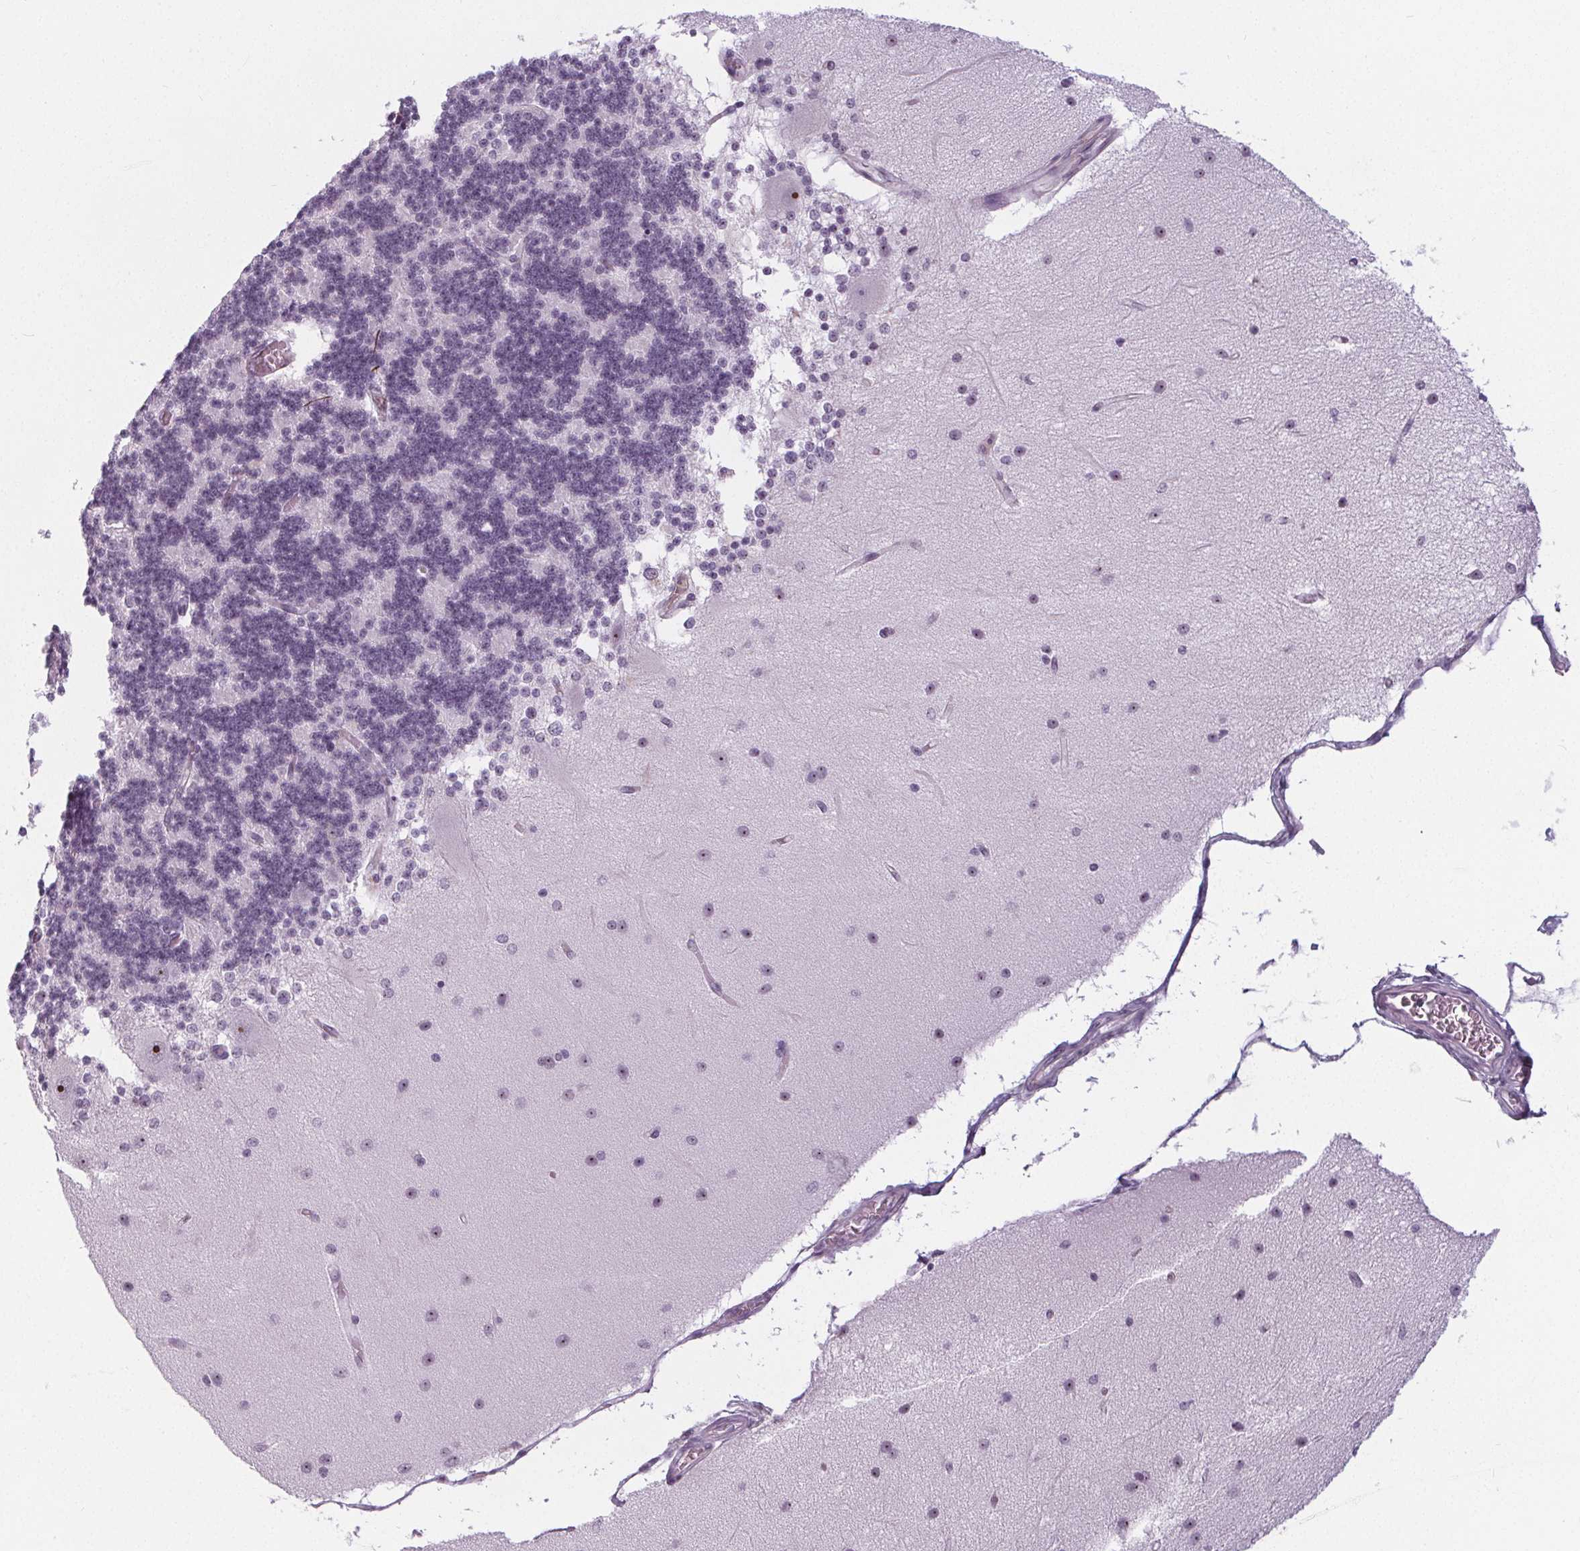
{"staining": {"intensity": "negative", "quantity": "none", "location": "none"}, "tissue": "cerebellum", "cell_type": "Cells in granular layer", "image_type": "normal", "snomed": [{"axis": "morphology", "description": "Normal tissue, NOS"}, {"axis": "topography", "description": "Cerebellum"}], "caption": "Cerebellum was stained to show a protein in brown. There is no significant staining in cells in granular layer. (DAB (3,3'-diaminobenzidine) IHC with hematoxylin counter stain).", "gene": "NOLC1", "patient": {"sex": "female", "age": 54}}